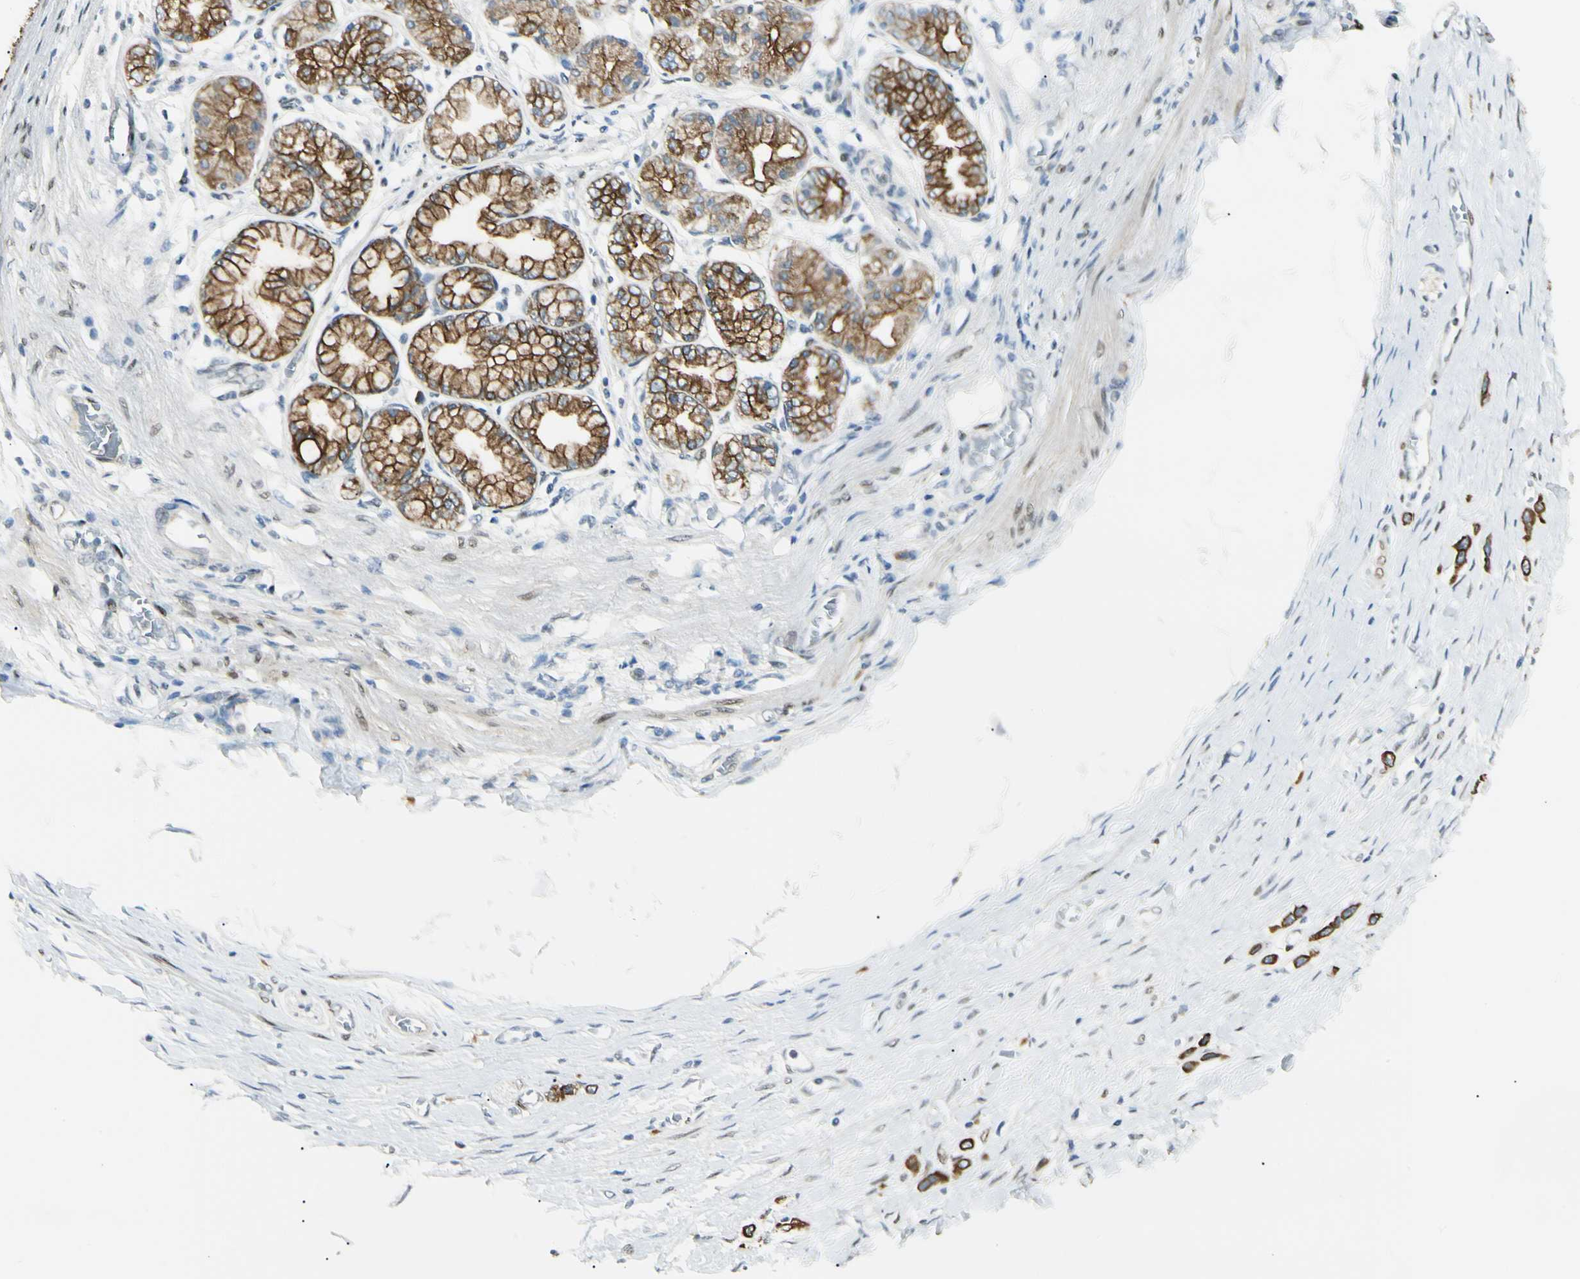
{"staining": {"intensity": "strong", "quantity": ">75%", "location": "cytoplasmic/membranous"}, "tissue": "stomach cancer", "cell_type": "Tumor cells", "image_type": "cancer", "snomed": [{"axis": "morphology", "description": "Normal tissue, NOS"}, {"axis": "morphology", "description": "Adenocarcinoma, NOS"}, {"axis": "topography", "description": "Stomach, upper"}, {"axis": "topography", "description": "Stomach"}], "caption": "Tumor cells display high levels of strong cytoplasmic/membranous staining in about >75% of cells in stomach cancer. Using DAB (3,3'-diaminobenzidine) (brown) and hematoxylin (blue) stains, captured at high magnification using brightfield microscopy.", "gene": "ATXN1", "patient": {"sex": "female", "age": 65}}